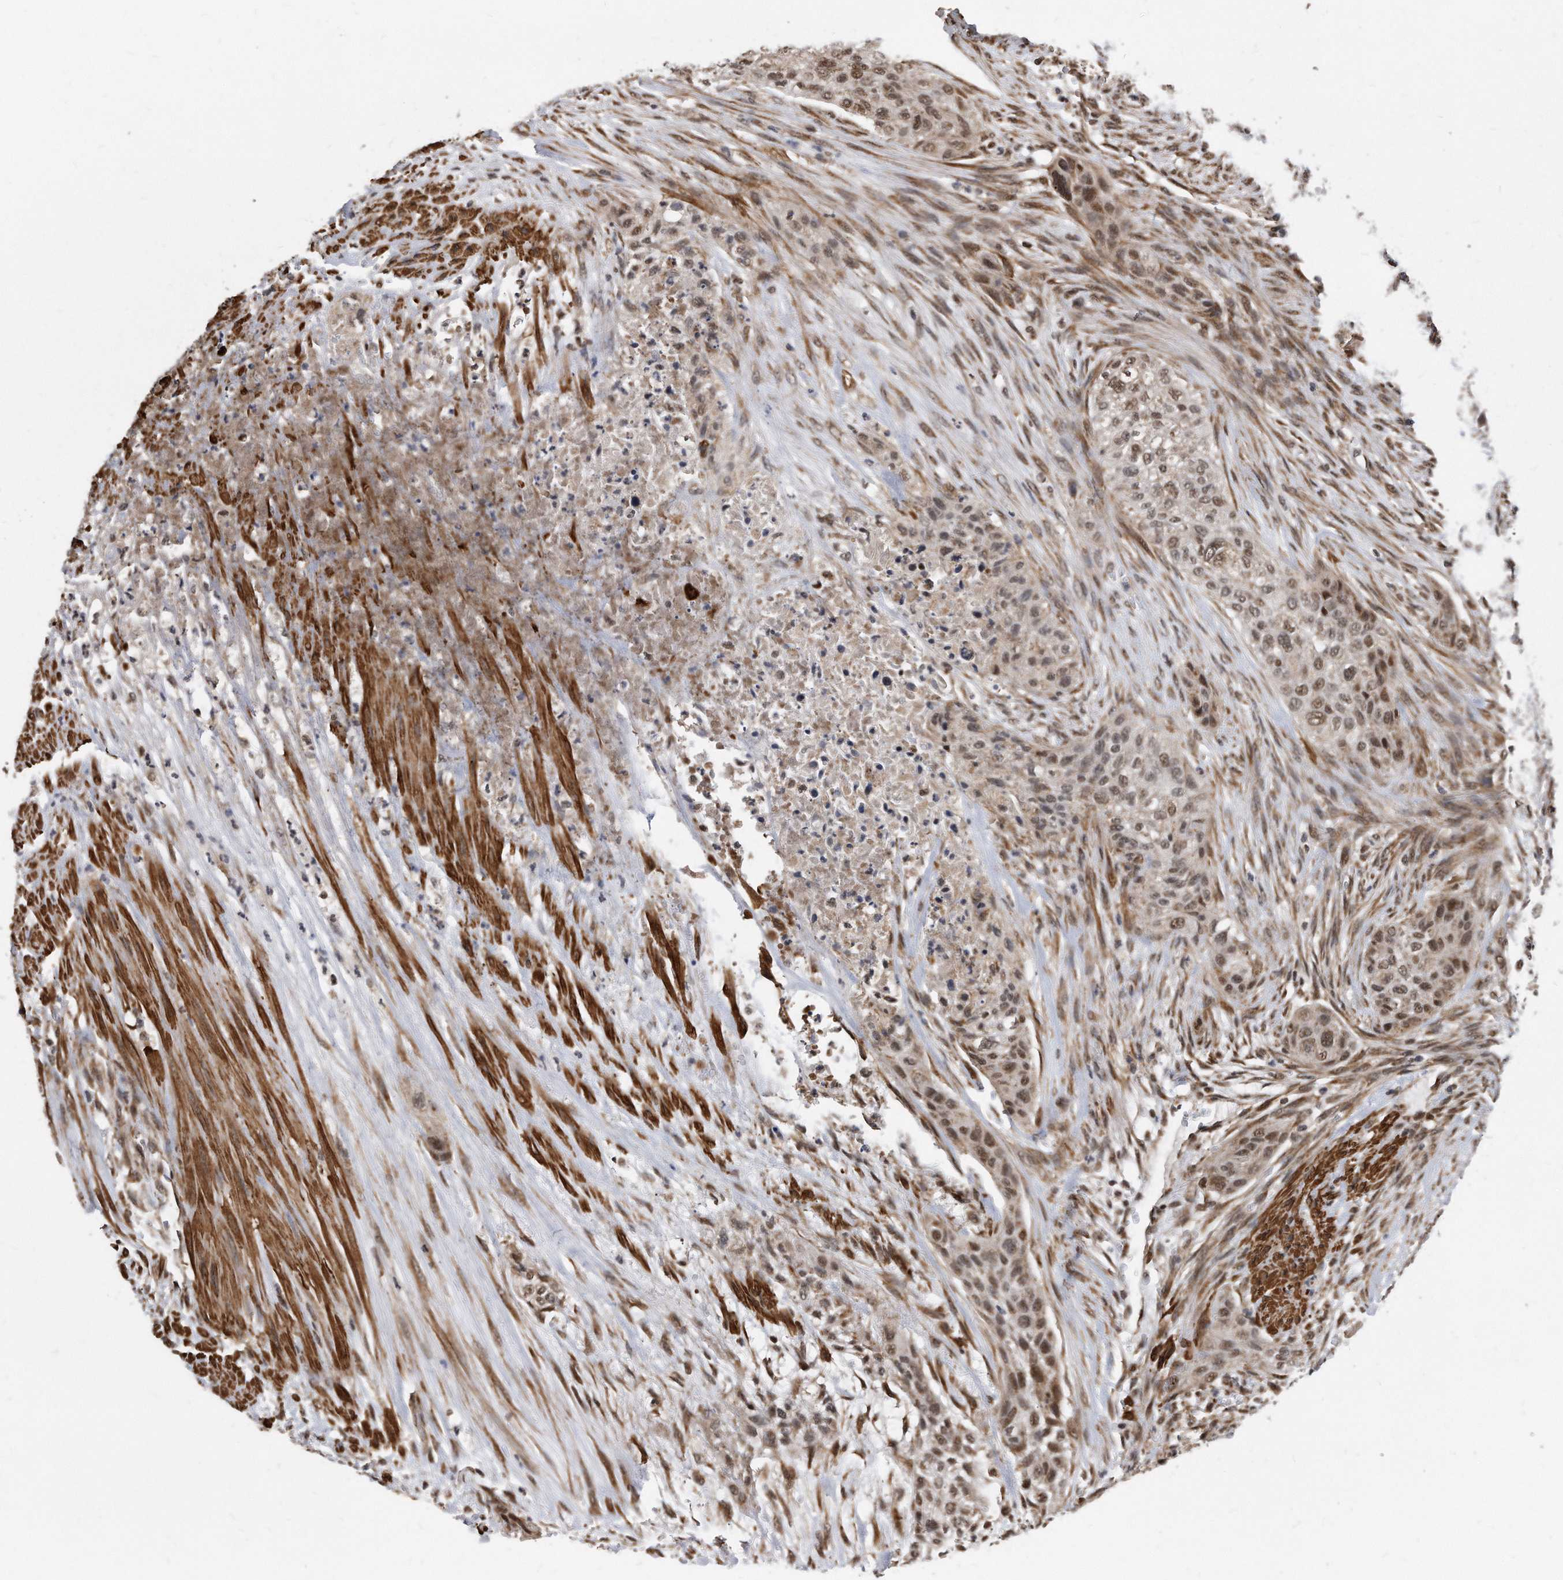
{"staining": {"intensity": "moderate", "quantity": ">75%", "location": "nuclear"}, "tissue": "urothelial cancer", "cell_type": "Tumor cells", "image_type": "cancer", "snomed": [{"axis": "morphology", "description": "Urothelial carcinoma, High grade"}, {"axis": "topography", "description": "Urinary bladder"}], "caption": "Brown immunohistochemical staining in urothelial carcinoma (high-grade) demonstrates moderate nuclear staining in approximately >75% of tumor cells. The protein of interest is shown in brown color, while the nuclei are stained blue.", "gene": "DUSP22", "patient": {"sex": "male", "age": 35}}